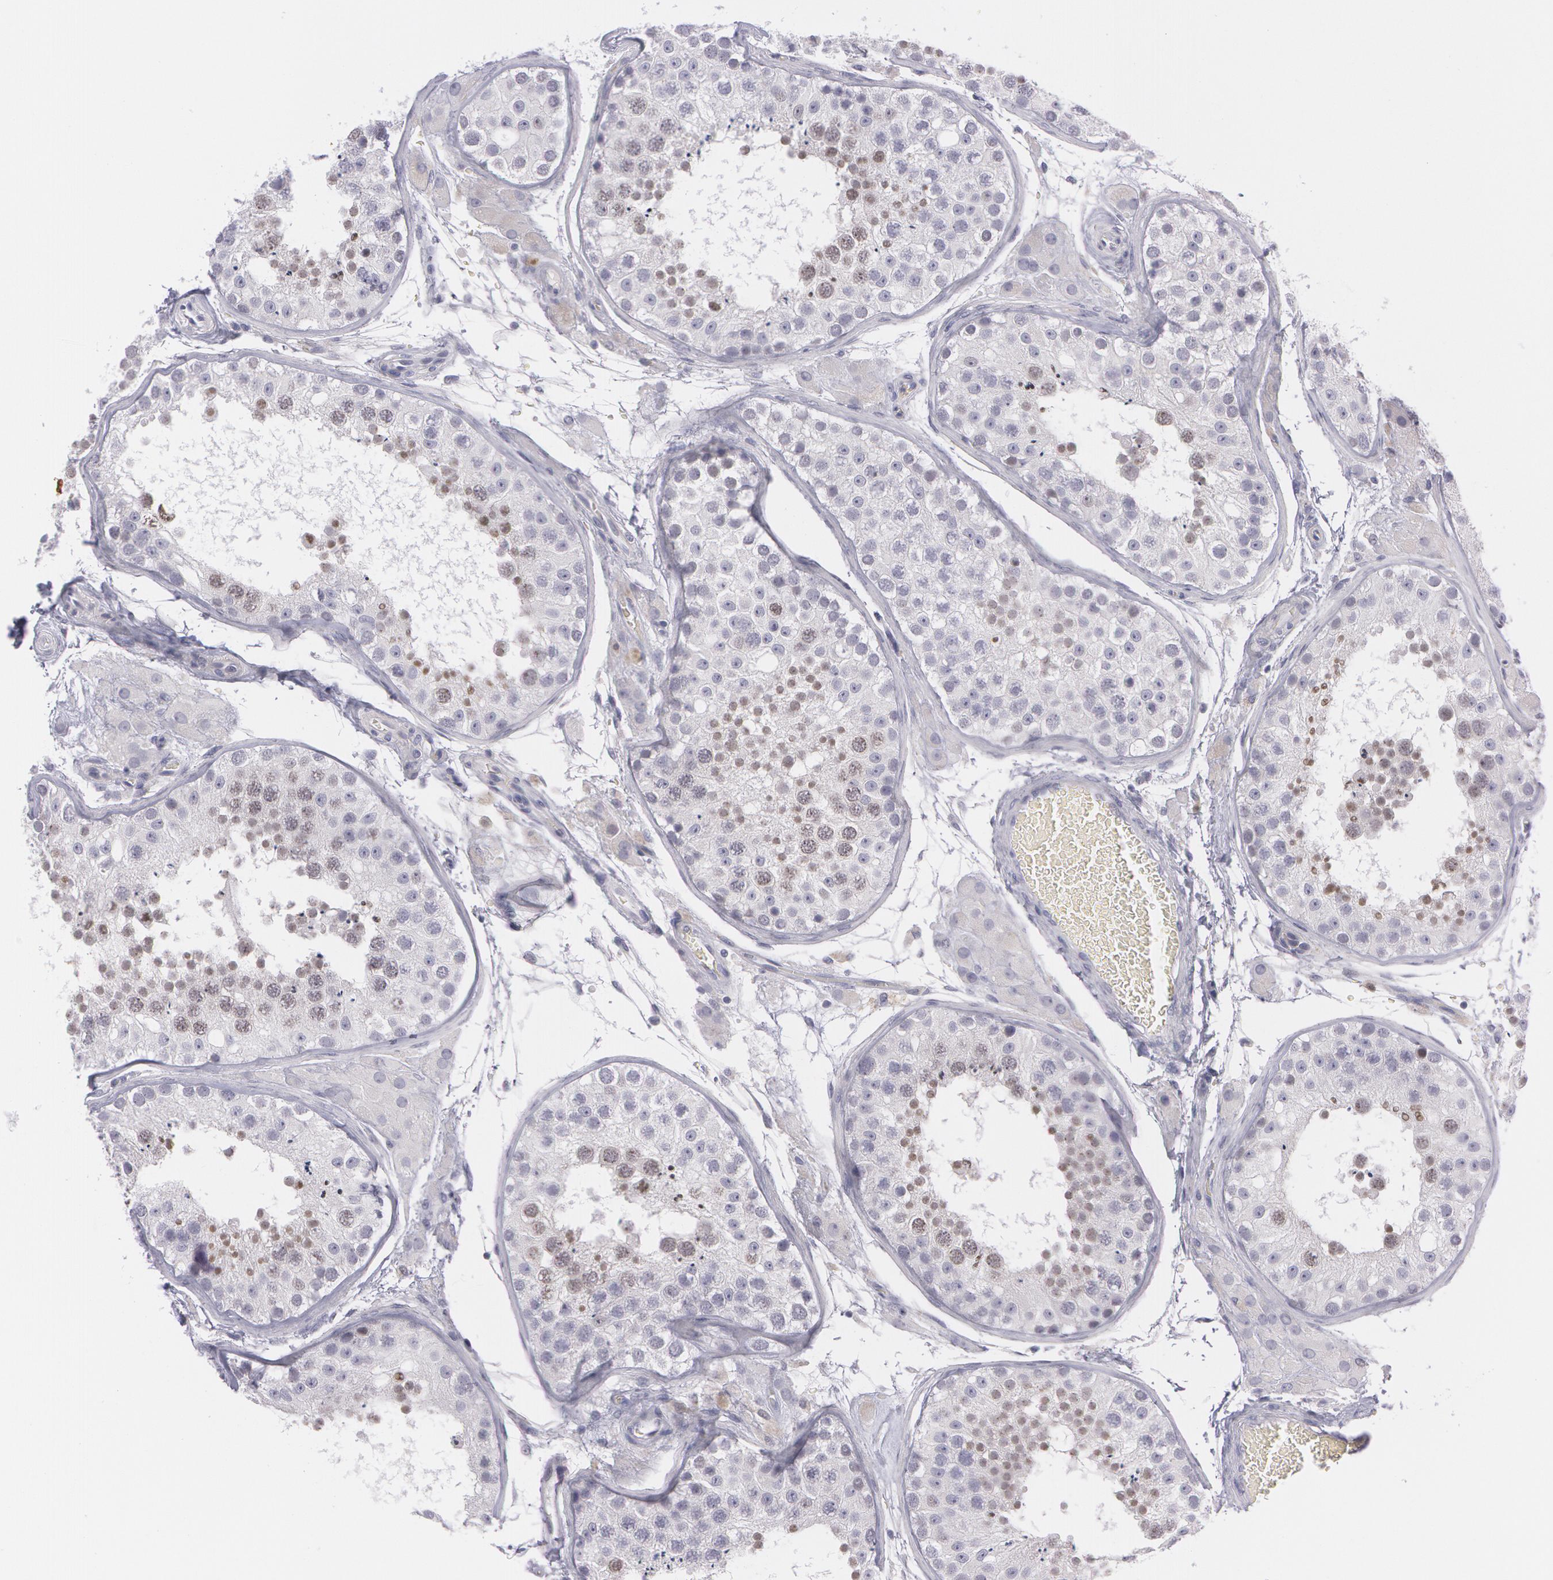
{"staining": {"intensity": "weak", "quantity": "<25%", "location": "nuclear"}, "tissue": "testis", "cell_type": "Cells in seminiferous ducts", "image_type": "normal", "snomed": [{"axis": "morphology", "description": "Normal tissue, NOS"}, {"axis": "topography", "description": "Testis"}], "caption": "The image exhibits no staining of cells in seminiferous ducts in normal testis.", "gene": "IL1RN", "patient": {"sex": "male", "age": 26}}